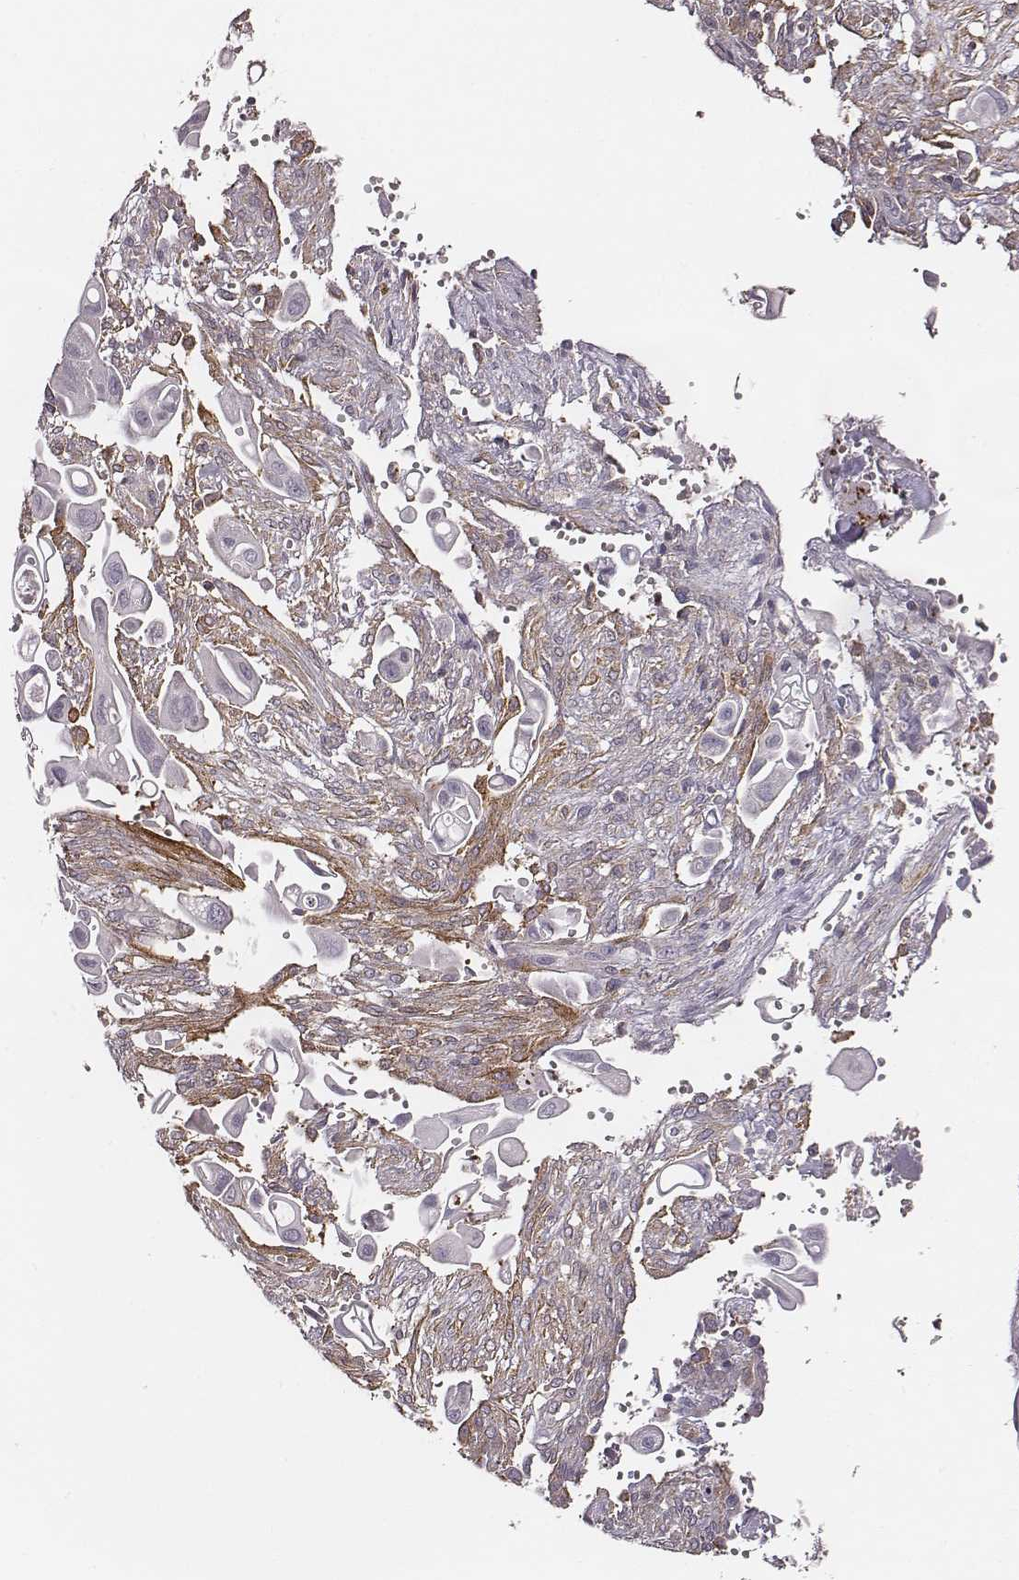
{"staining": {"intensity": "negative", "quantity": "none", "location": "none"}, "tissue": "pancreatic cancer", "cell_type": "Tumor cells", "image_type": "cancer", "snomed": [{"axis": "morphology", "description": "Adenocarcinoma, NOS"}, {"axis": "topography", "description": "Pancreas"}], "caption": "Tumor cells show no significant staining in pancreatic cancer. Brightfield microscopy of immunohistochemistry (IHC) stained with DAB (brown) and hematoxylin (blue), captured at high magnification.", "gene": "ZYX", "patient": {"sex": "male", "age": 50}}